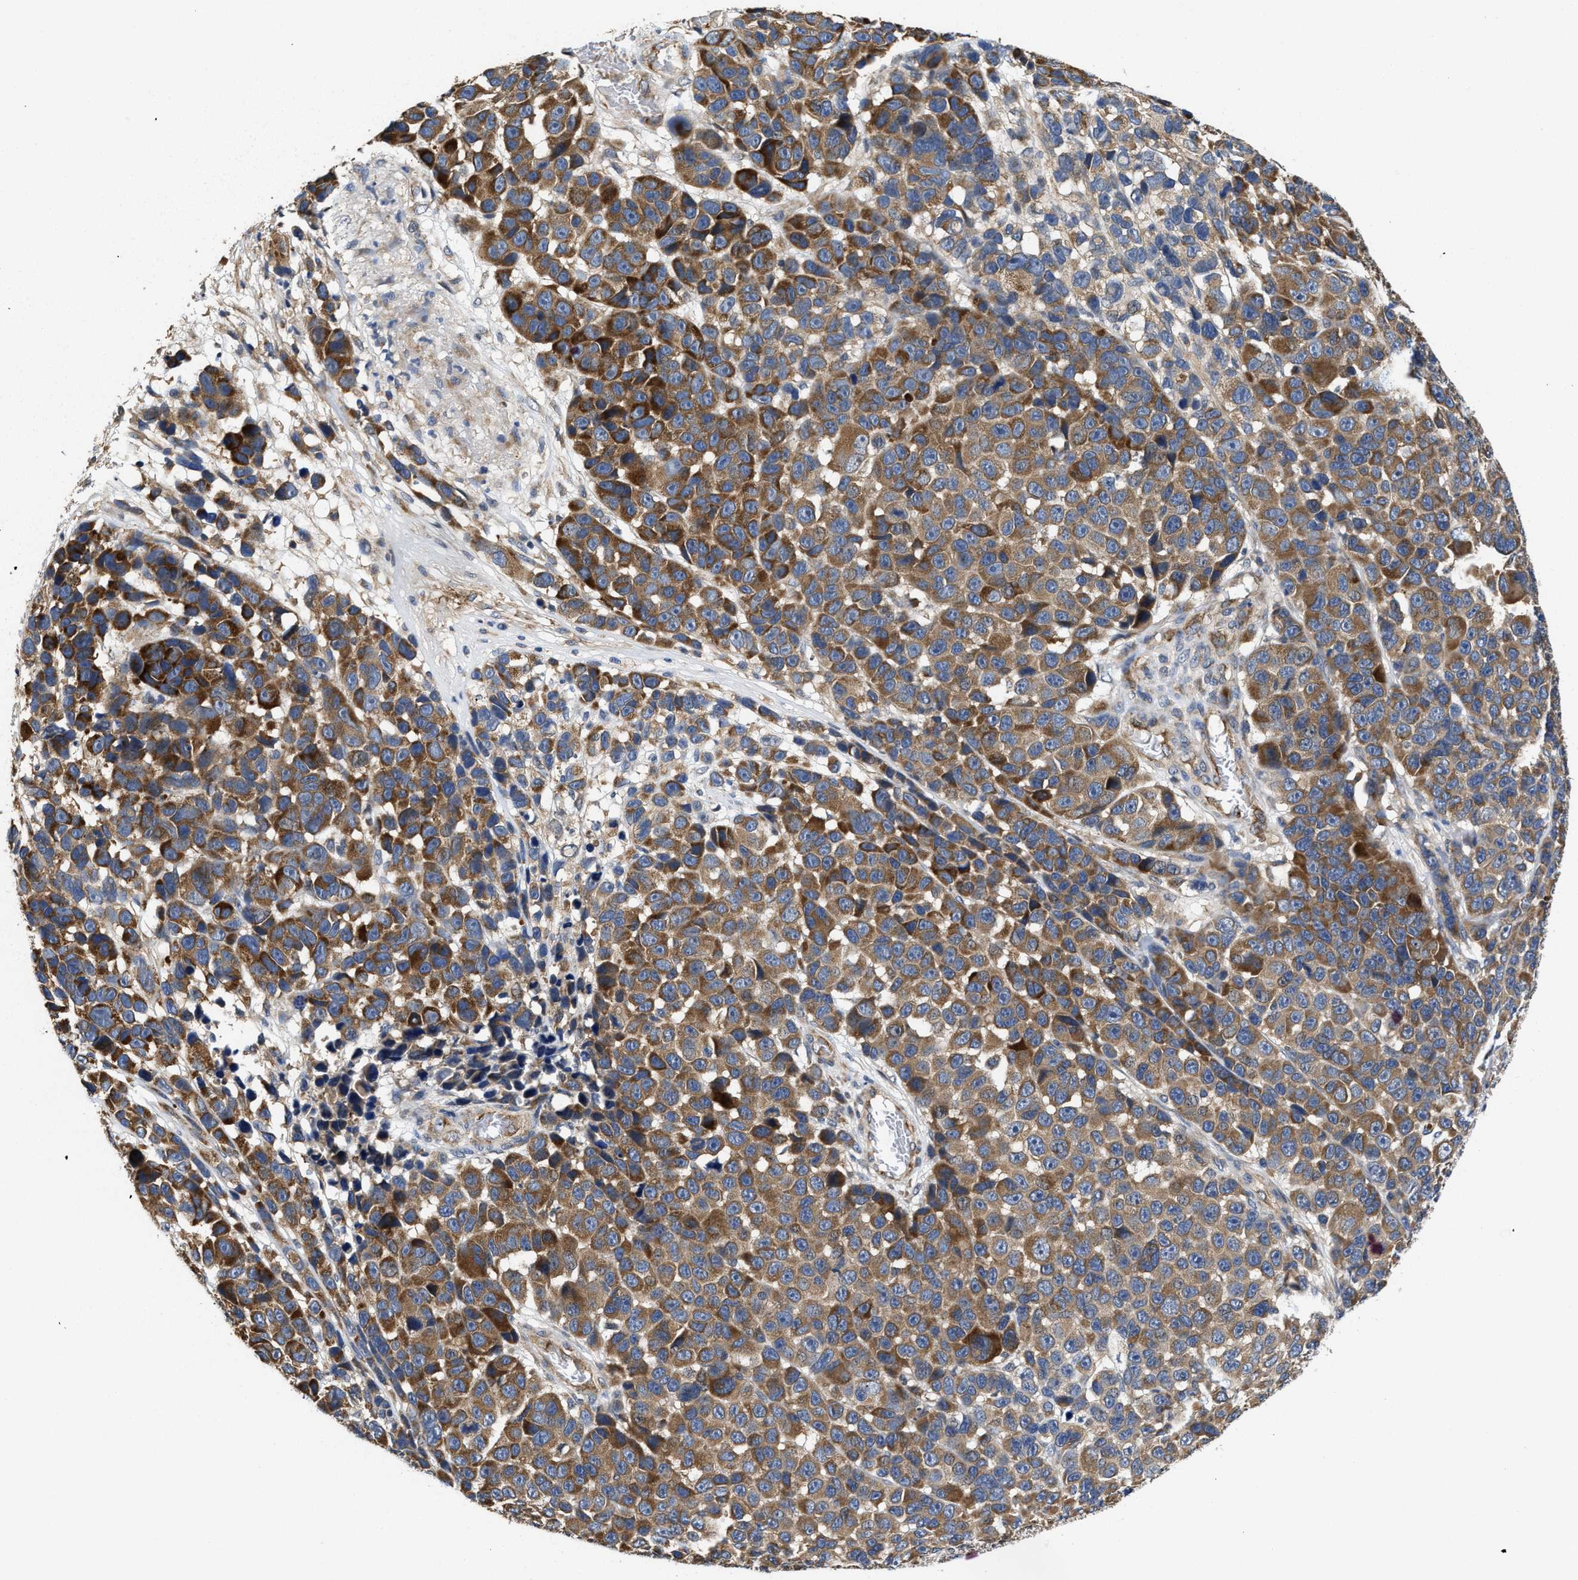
{"staining": {"intensity": "moderate", "quantity": ">75%", "location": "cytoplasmic/membranous"}, "tissue": "melanoma", "cell_type": "Tumor cells", "image_type": "cancer", "snomed": [{"axis": "morphology", "description": "Malignant melanoma, NOS"}, {"axis": "topography", "description": "Skin"}], "caption": "Immunohistochemistry of human melanoma shows medium levels of moderate cytoplasmic/membranous positivity in approximately >75% of tumor cells. Using DAB (brown) and hematoxylin (blue) stains, captured at high magnification using brightfield microscopy.", "gene": "TRAF6", "patient": {"sex": "male", "age": 53}}